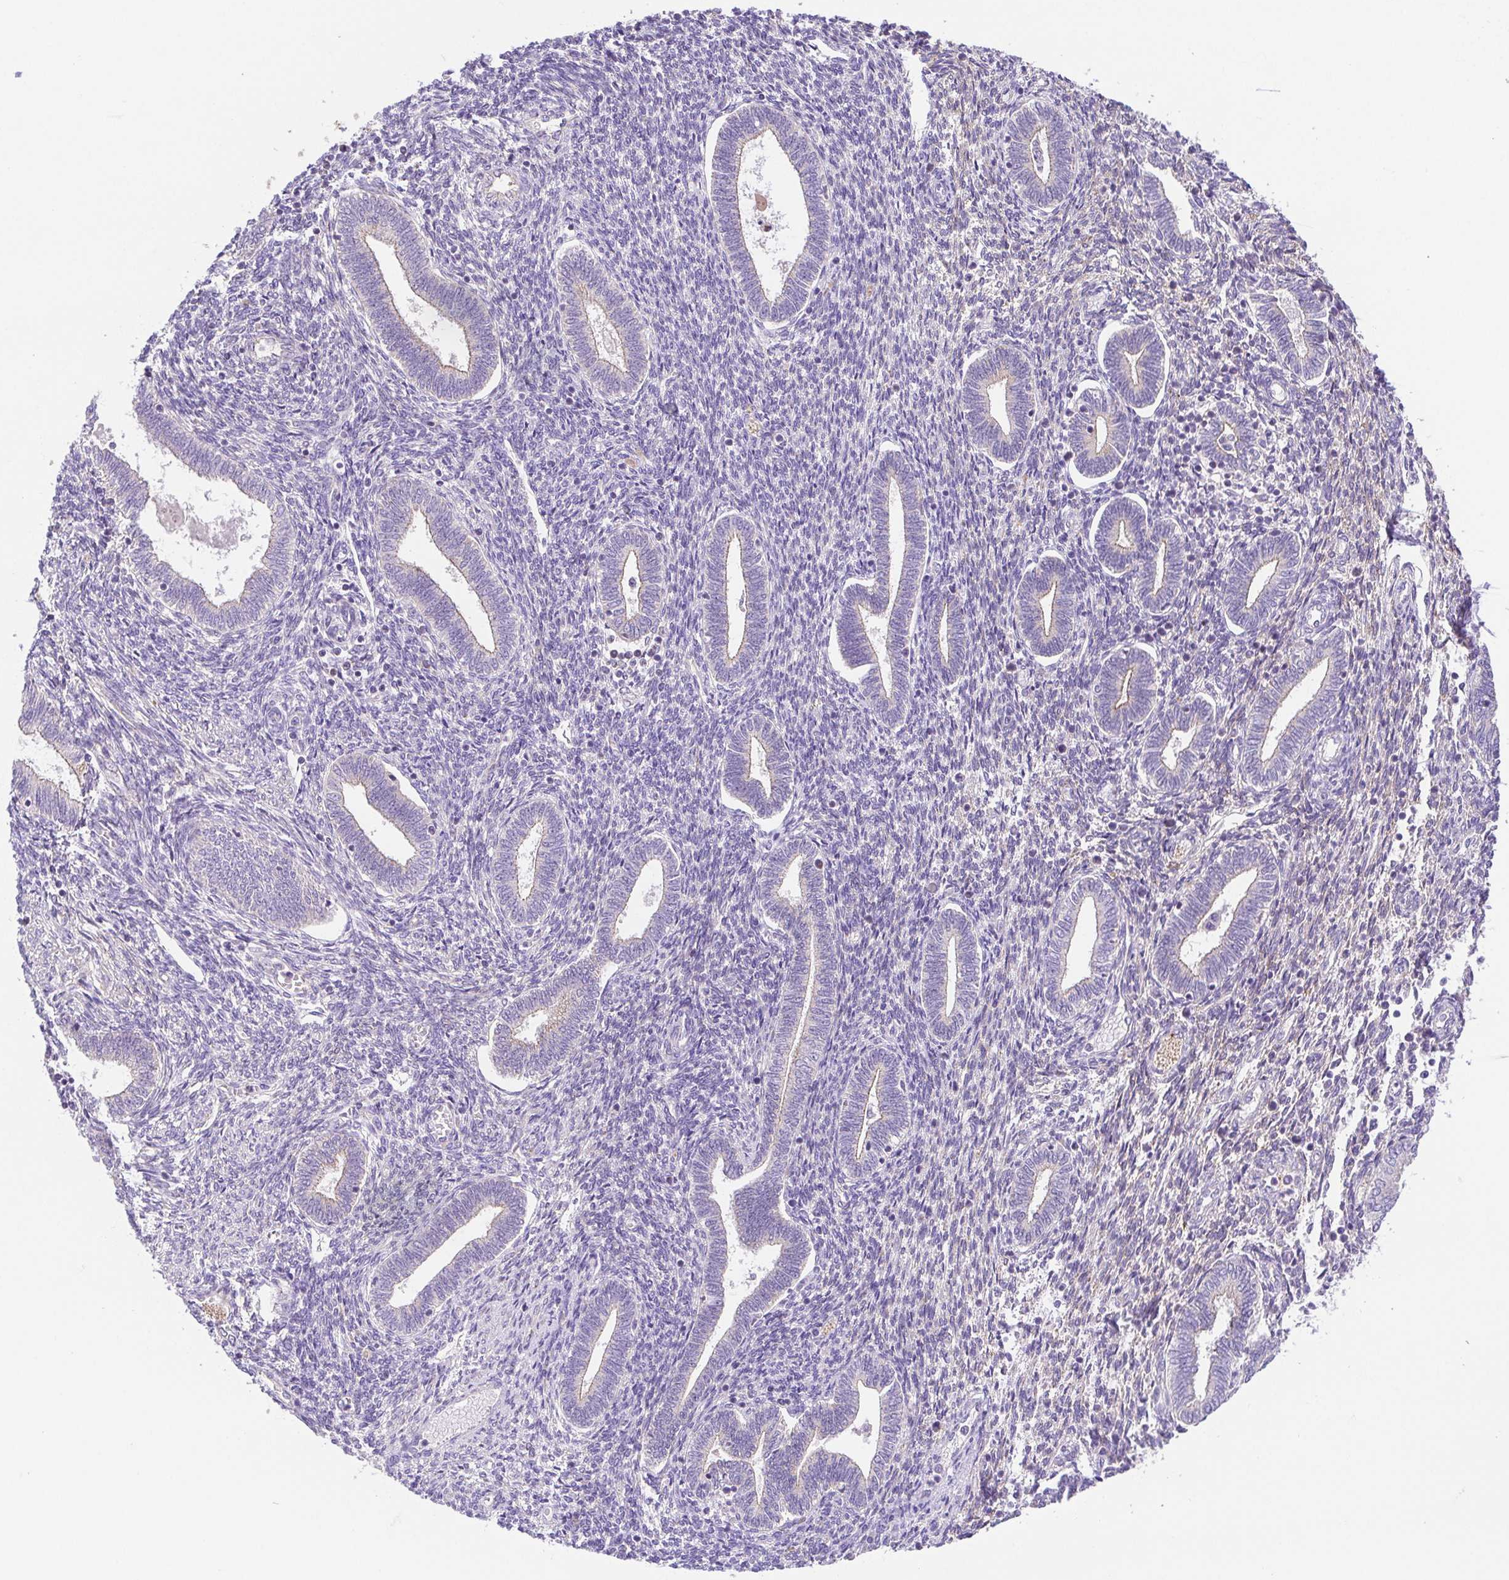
{"staining": {"intensity": "weak", "quantity": "25%-75%", "location": "cytoplasmic/membranous"}, "tissue": "endometrium", "cell_type": "Cells in endometrial stroma", "image_type": "normal", "snomed": [{"axis": "morphology", "description": "Normal tissue, NOS"}, {"axis": "topography", "description": "Endometrium"}], "caption": "Weak cytoplasmic/membranous positivity is appreciated in about 25%-75% of cells in endometrial stroma in benign endometrium.", "gene": "SLC13A1", "patient": {"sex": "female", "age": 42}}